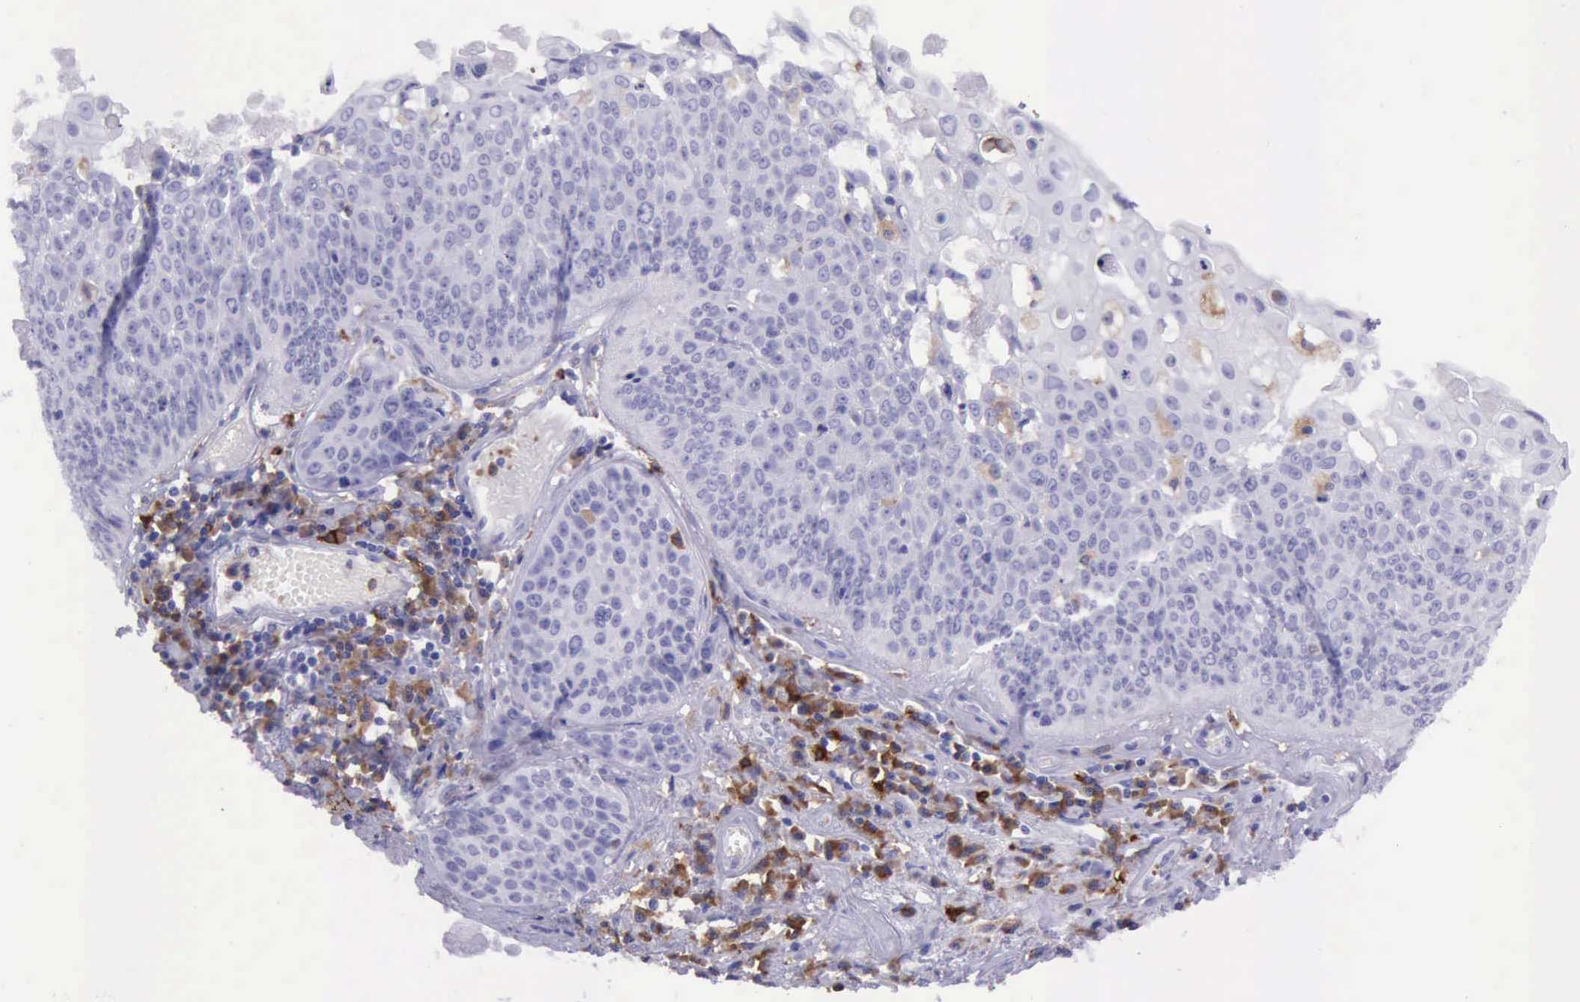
{"staining": {"intensity": "negative", "quantity": "none", "location": "none"}, "tissue": "lung cancer", "cell_type": "Tumor cells", "image_type": "cancer", "snomed": [{"axis": "morphology", "description": "Adenocarcinoma, NOS"}, {"axis": "topography", "description": "Lung"}], "caption": "This image is of lung cancer (adenocarcinoma) stained with IHC to label a protein in brown with the nuclei are counter-stained blue. There is no positivity in tumor cells. Brightfield microscopy of IHC stained with DAB (brown) and hematoxylin (blue), captured at high magnification.", "gene": "BTK", "patient": {"sex": "male", "age": 60}}